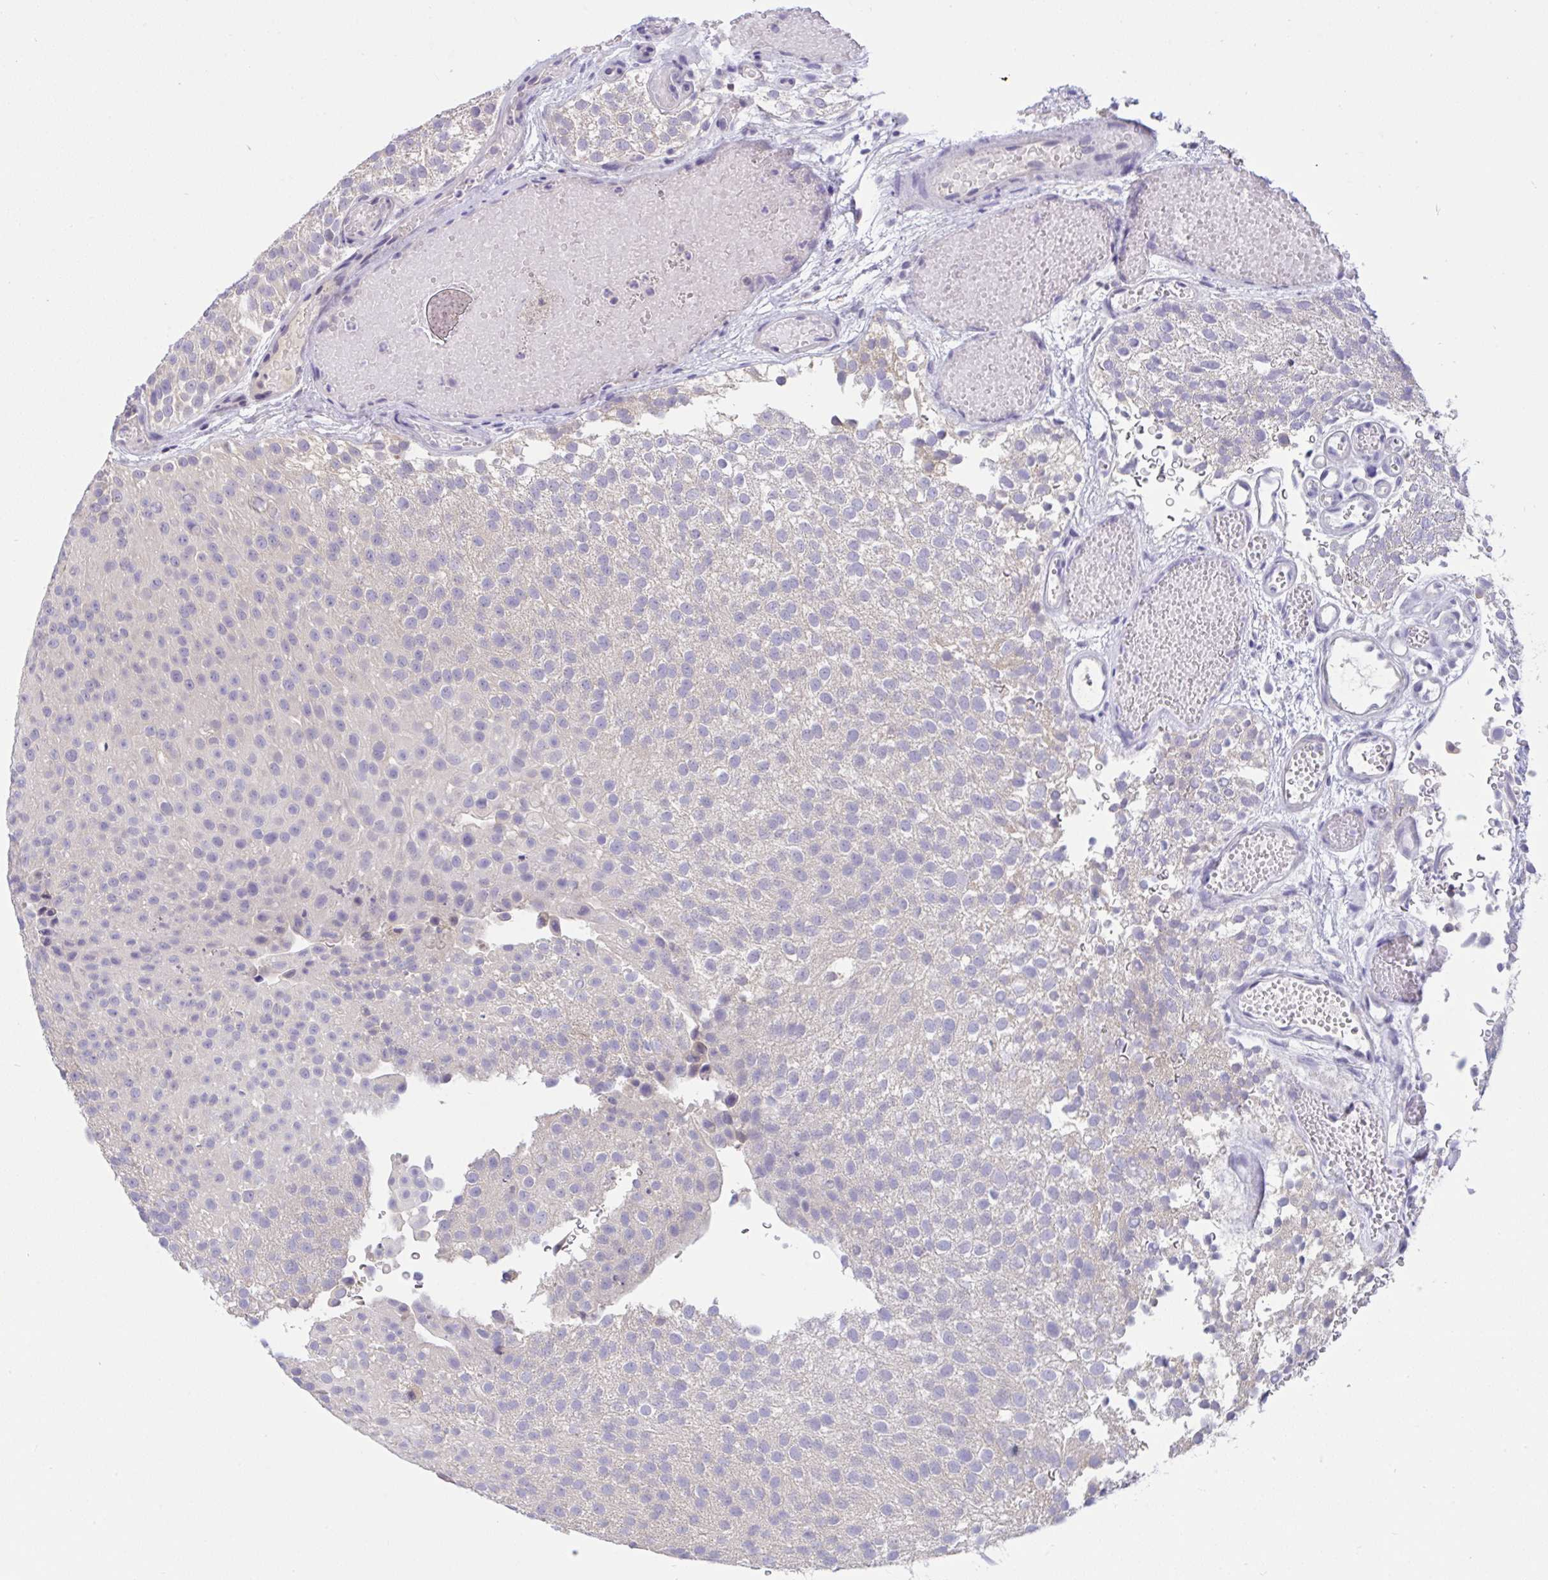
{"staining": {"intensity": "moderate", "quantity": "<25%", "location": "cytoplasmic/membranous"}, "tissue": "urothelial cancer", "cell_type": "Tumor cells", "image_type": "cancer", "snomed": [{"axis": "morphology", "description": "Urothelial carcinoma, Low grade"}, {"axis": "topography", "description": "Urinary bladder"}], "caption": "DAB immunohistochemical staining of human urothelial cancer shows moderate cytoplasmic/membranous protein expression in about <25% of tumor cells.", "gene": "TMEM41A", "patient": {"sex": "male", "age": 78}}